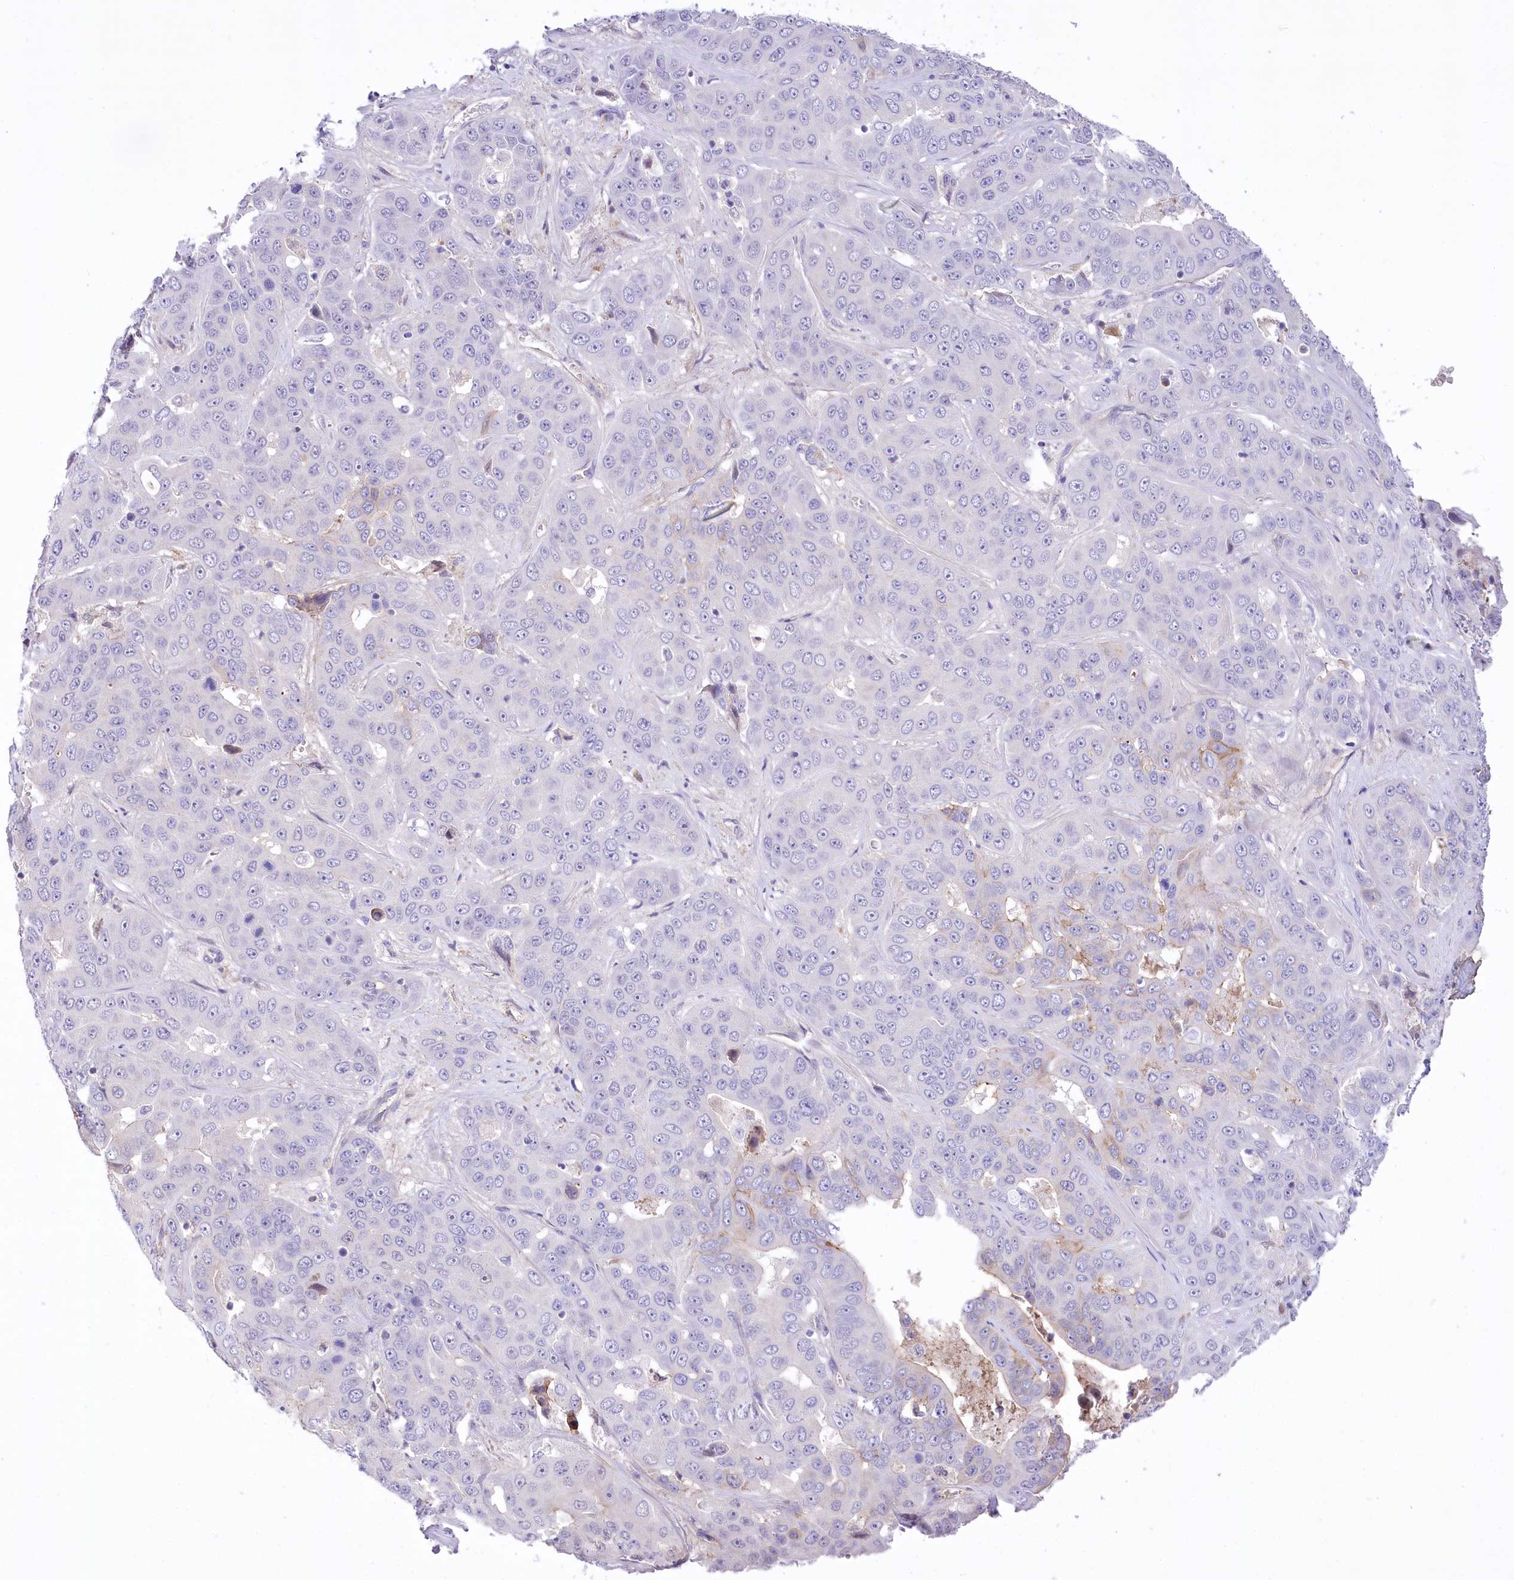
{"staining": {"intensity": "negative", "quantity": "none", "location": "none"}, "tissue": "liver cancer", "cell_type": "Tumor cells", "image_type": "cancer", "snomed": [{"axis": "morphology", "description": "Cholangiocarcinoma"}, {"axis": "topography", "description": "Liver"}], "caption": "Tumor cells show no significant expression in liver cancer (cholangiocarcinoma).", "gene": "CEP164", "patient": {"sex": "female", "age": 52}}